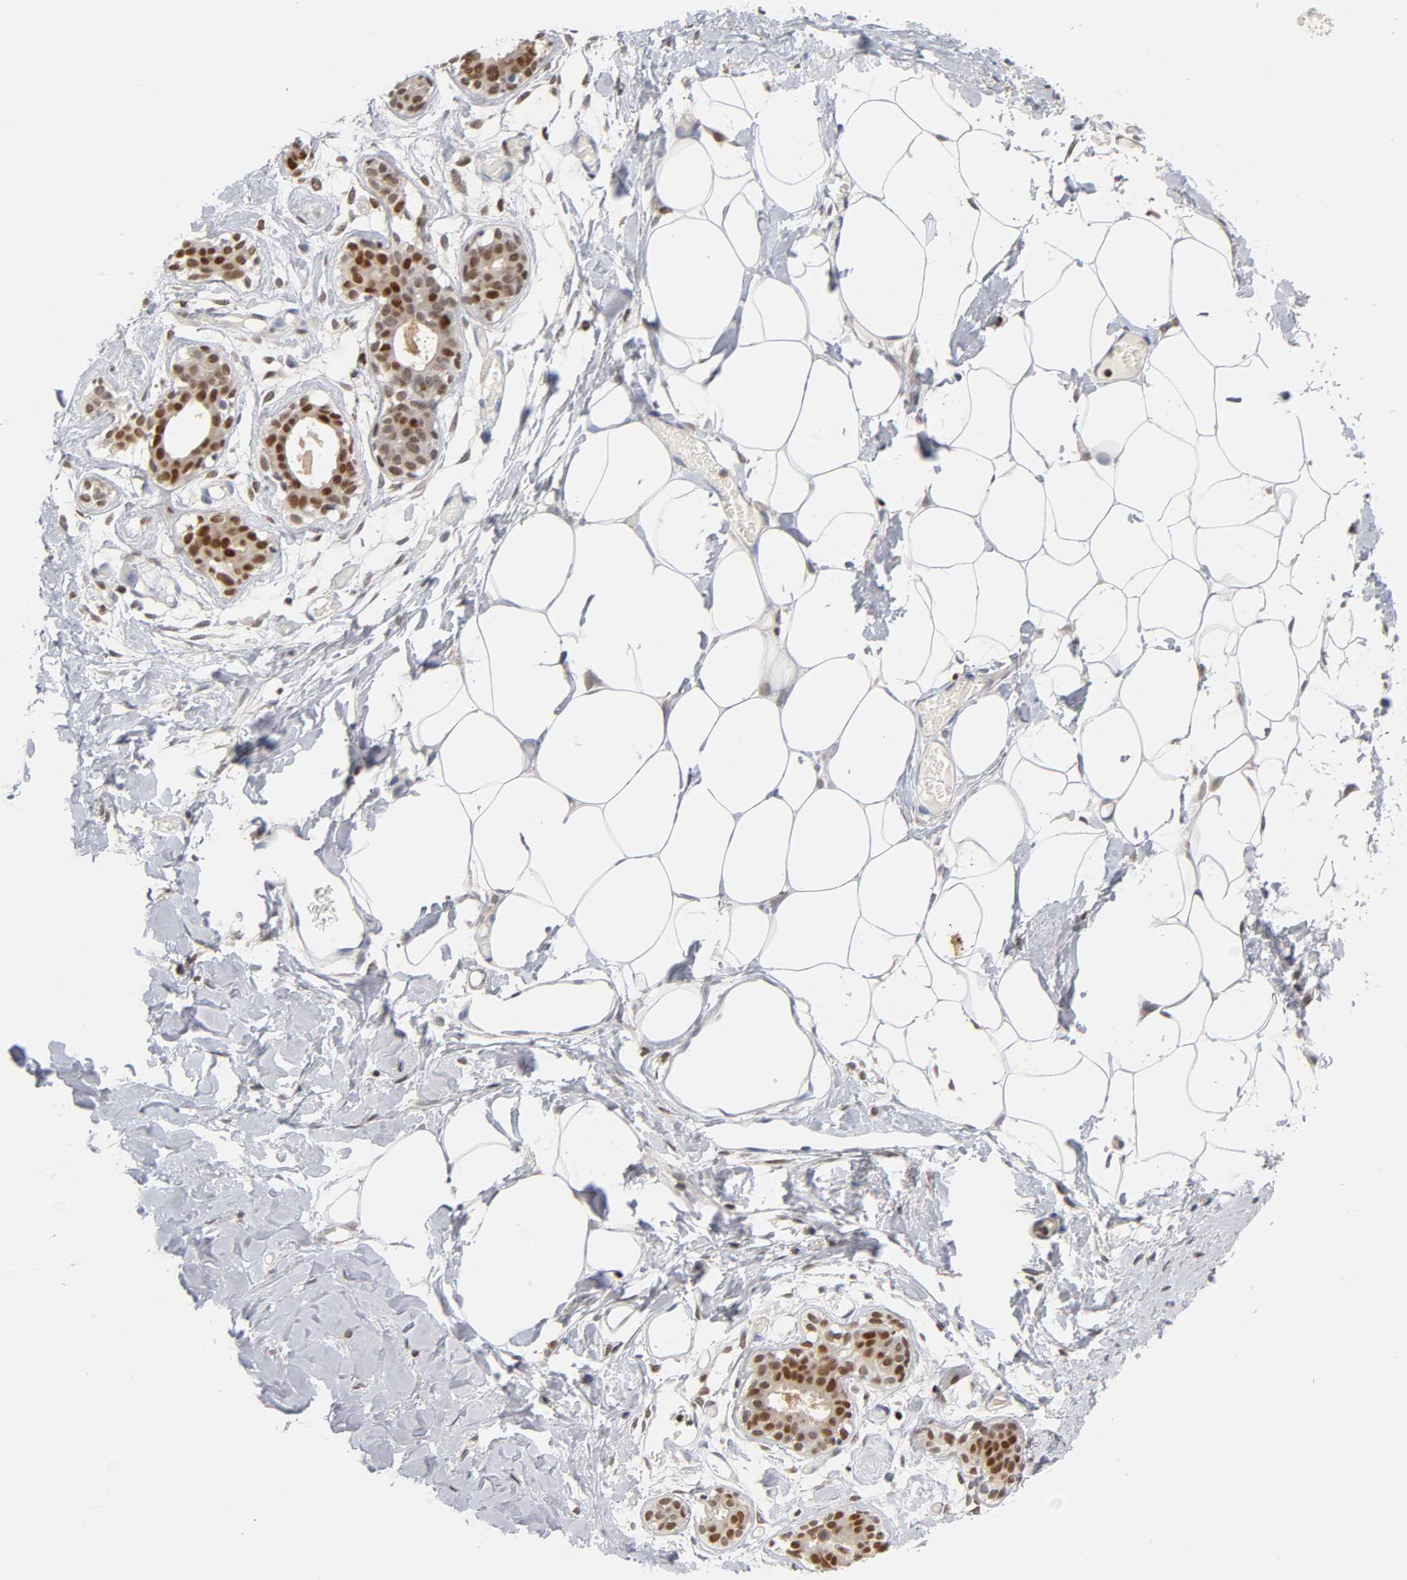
{"staining": {"intensity": "negative", "quantity": "none", "location": "none"}, "tissue": "breast", "cell_type": "Adipocytes", "image_type": "normal", "snomed": [{"axis": "morphology", "description": "Normal tissue, NOS"}, {"axis": "topography", "description": "Breast"}, {"axis": "topography", "description": "Adipose tissue"}], "caption": "Human breast stained for a protein using immunohistochemistry exhibits no positivity in adipocytes.", "gene": "RUNX1", "patient": {"sex": "female", "age": 25}}